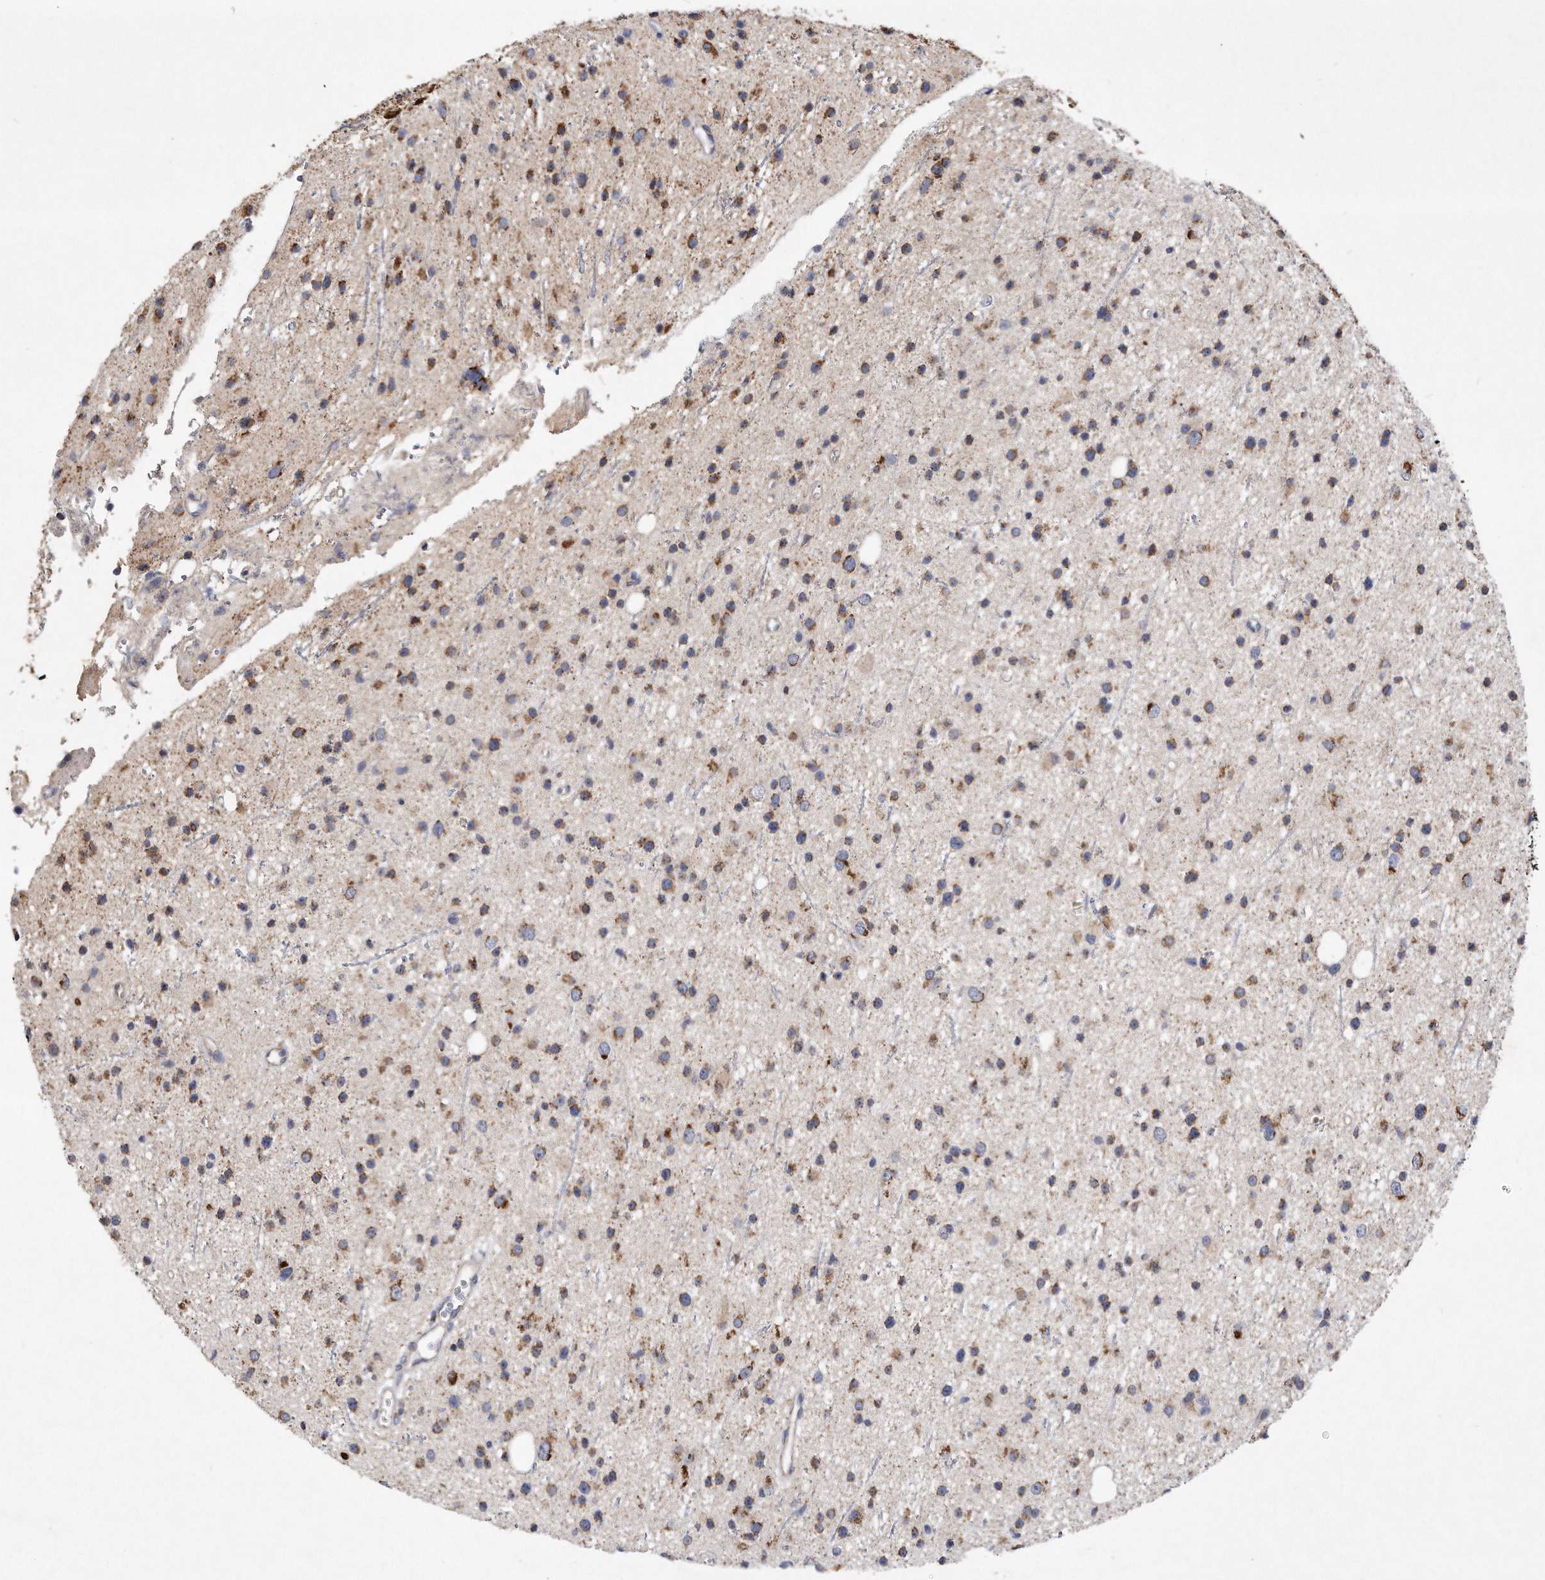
{"staining": {"intensity": "moderate", "quantity": "25%-75%", "location": "cytoplasmic/membranous"}, "tissue": "glioma", "cell_type": "Tumor cells", "image_type": "cancer", "snomed": [{"axis": "morphology", "description": "Glioma, malignant, Low grade"}, {"axis": "topography", "description": "Cerebral cortex"}], "caption": "Immunohistochemistry photomicrograph of human glioma stained for a protein (brown), which displays medium levels of moderate cytoplasmic/membranous staining in approximately 25%-75% of tumor cells.", "gene": "PPP5C", "patient": {"sex": "female", "age": 39}}